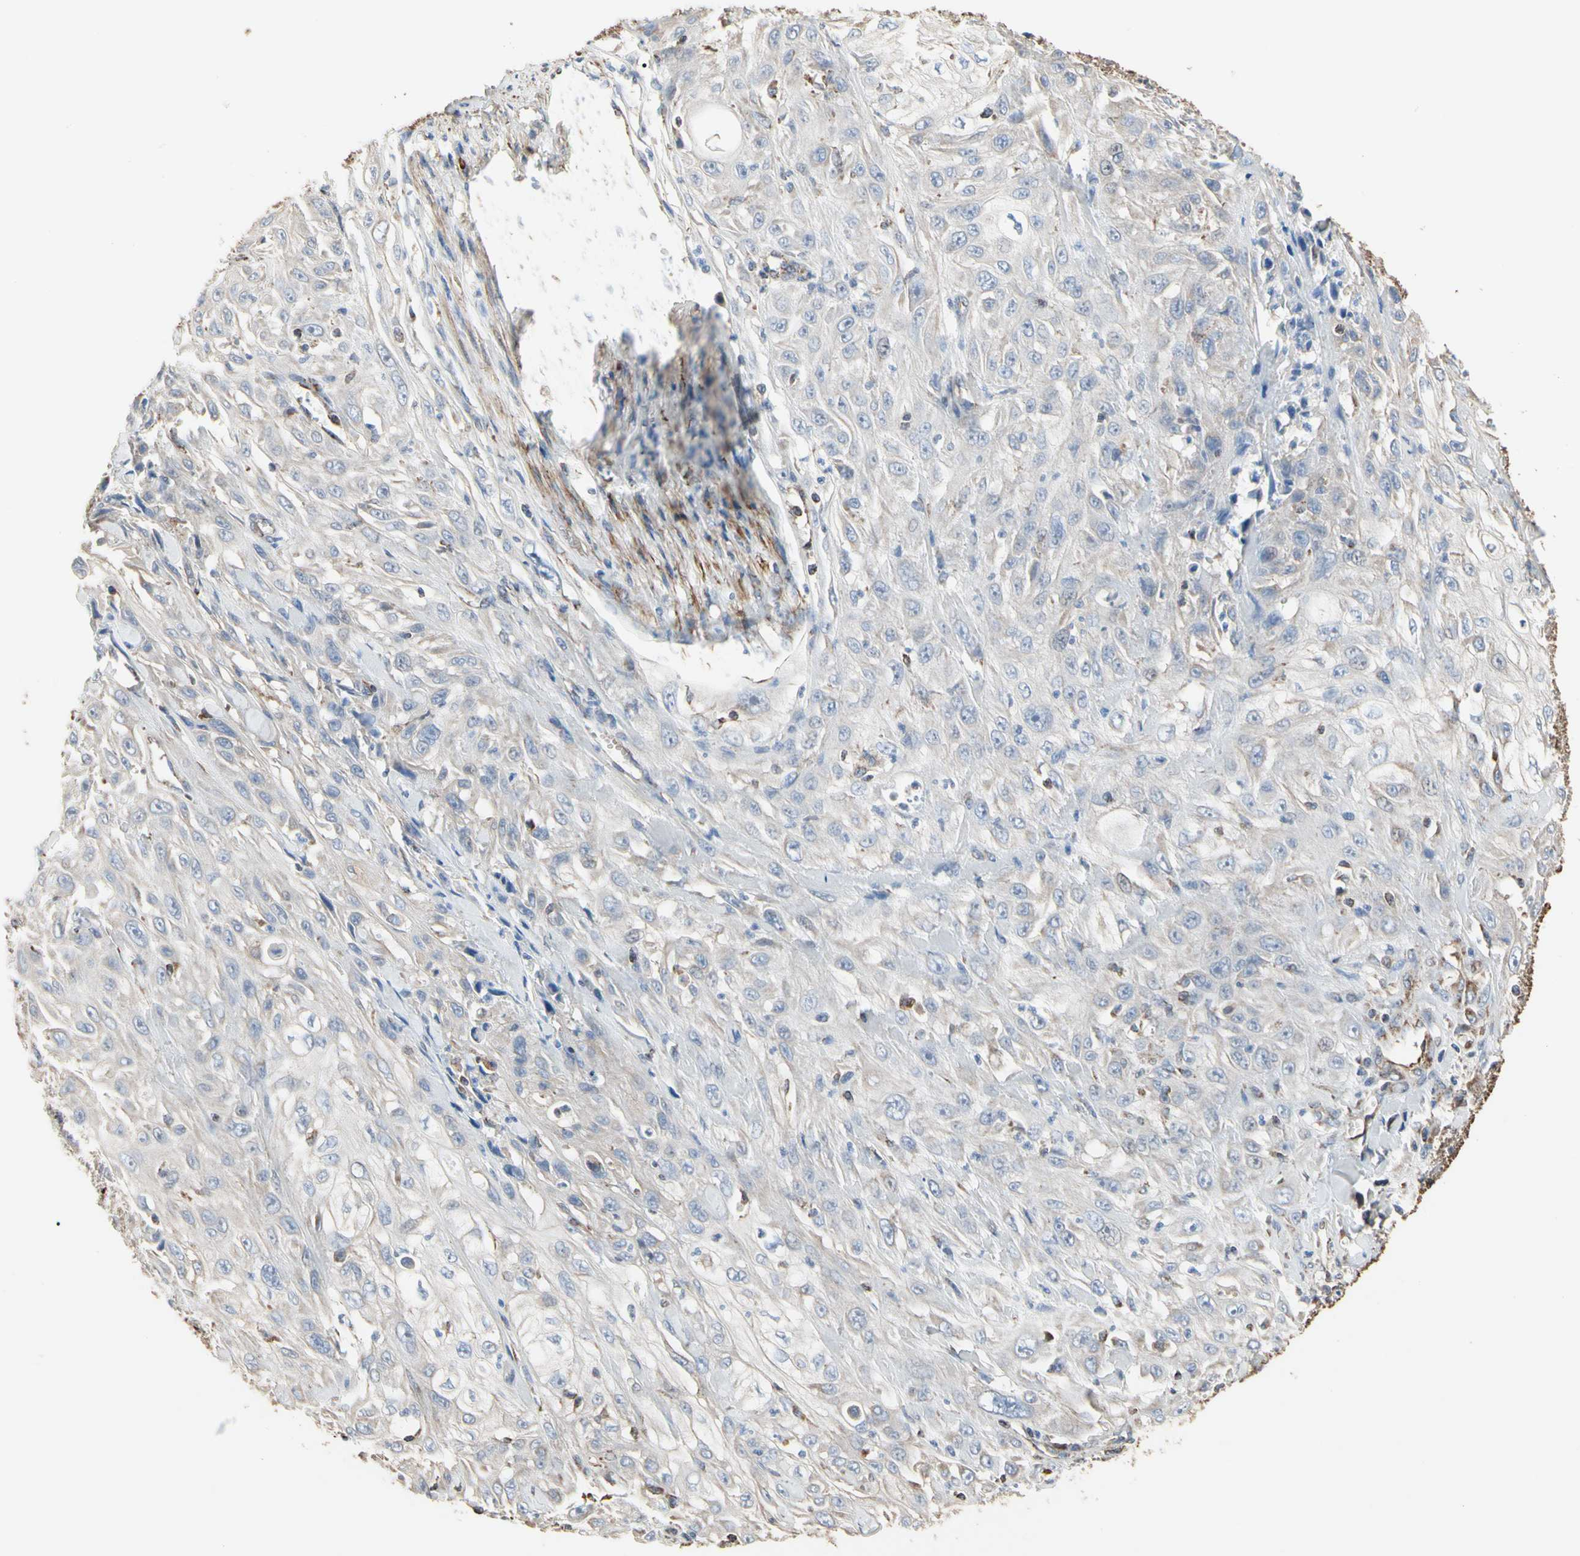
{"staining": {"intensity": "negative", "quantity": "none", "location": "none"}, "tissue": "skin cancer", "cell_type": "Tumor cells", "image_type": "cancer", "snomed": [{"axis": "morphology", "description": "Squamous cell carcinoma, NOS"}, {"axis": "morphology", "description": "Squamous cell carcinoma, metastatic, NOS"}, {"axis": "topography", "description": "Skin"}, {"axis": "topography", "description": "Lymph node"}], "caption": "The histopathology image demonstrates no staining of tumor cells in skin metastatic squamous cell carcinoma.", "gene": "TUBA1A", "patient": {"sex": "male", "age": 75}}